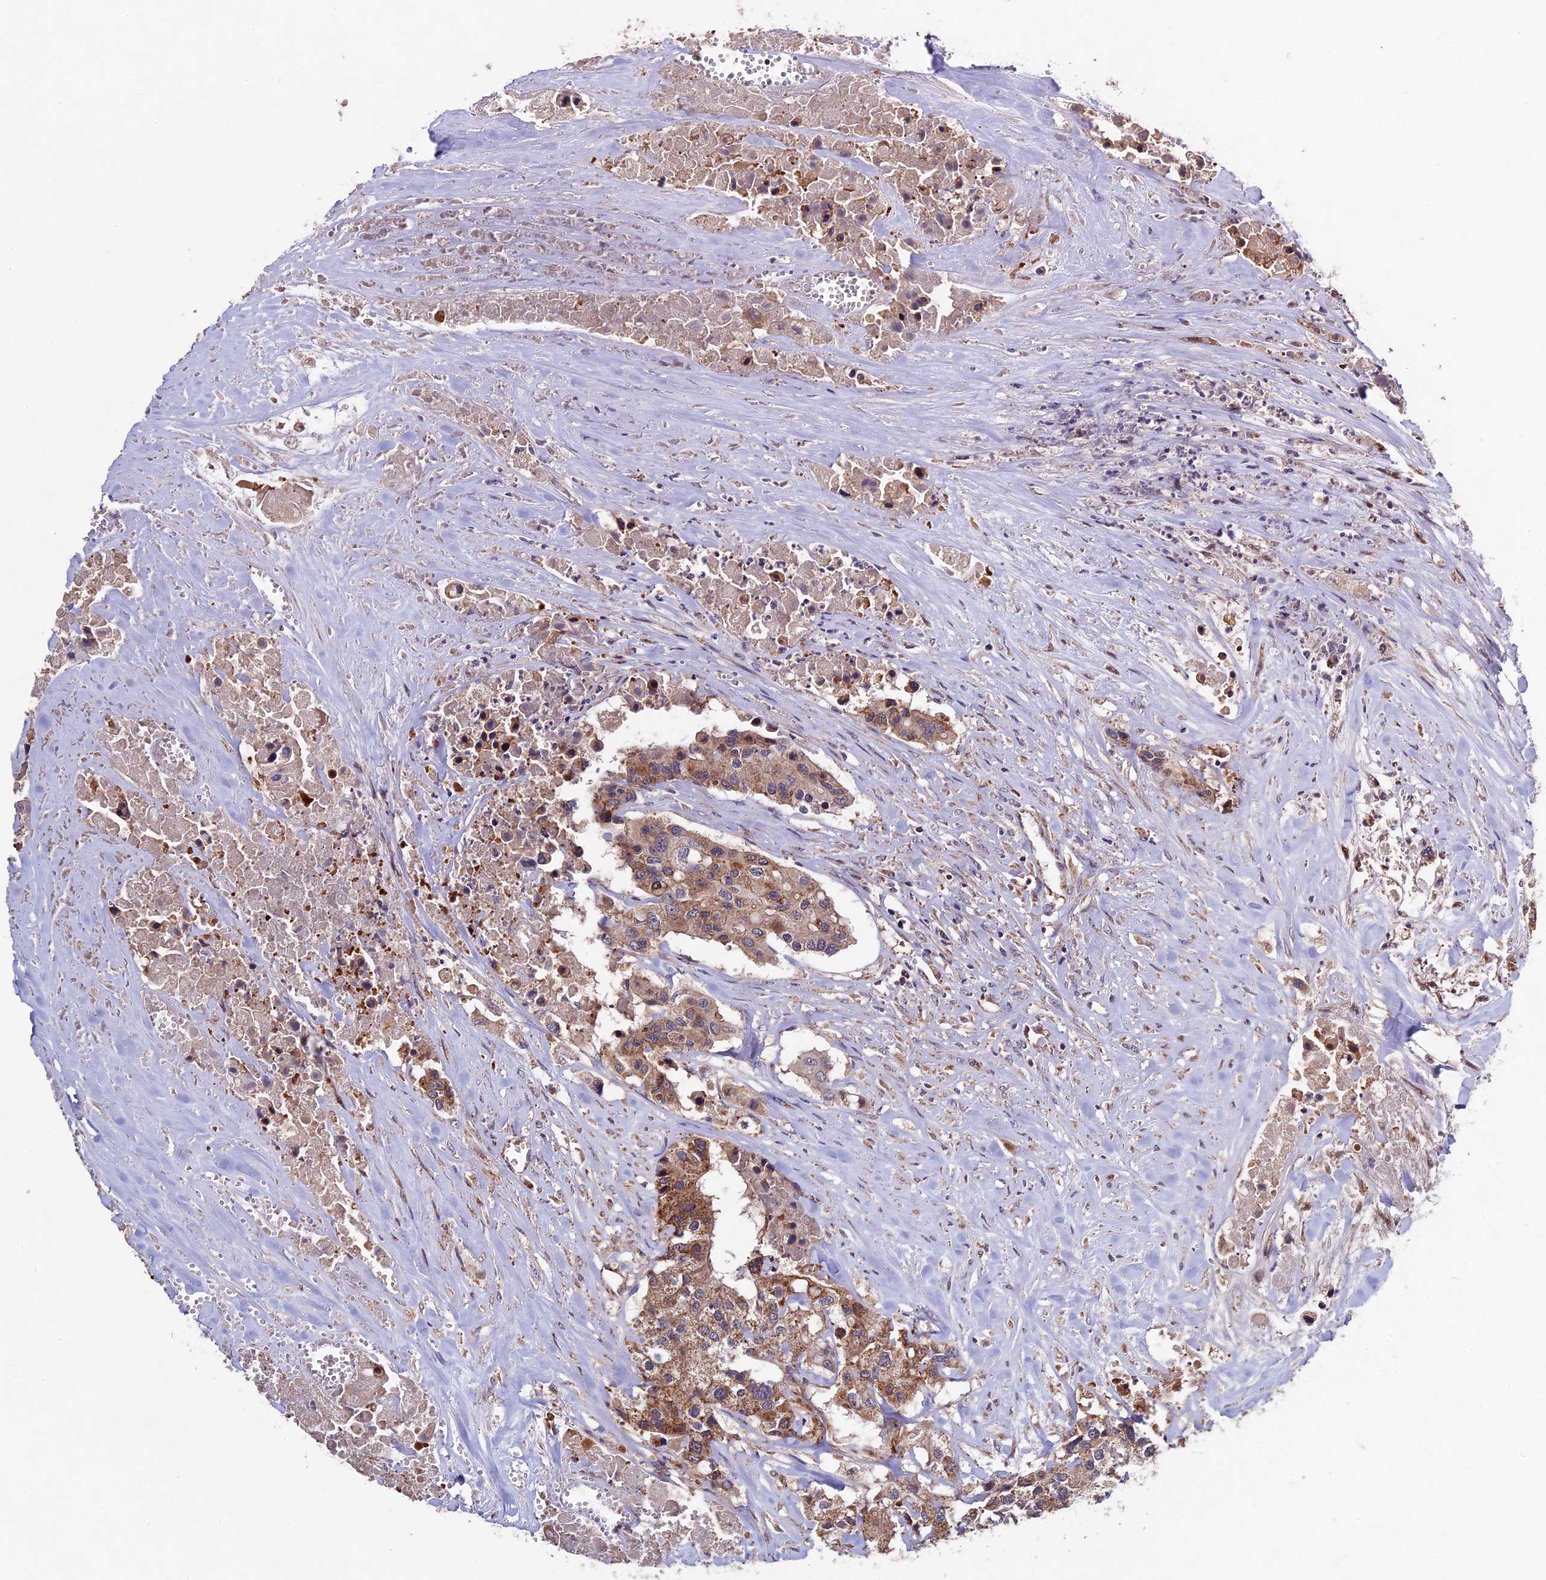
{"staining": {"intensity": "moderate", "quantity": "<25%", "location": "cytoplasmic/membranous"}, "tissue": "colorectal cancer", "cell_type": "Tumor cells", "image_type": "cancer", "snomed": [{"axis": "morphology", "description": "Adenocarcinoma, NOS"}, {"axis": "topography", "description": "Colon"}], "caption": "The histopathology image exhibits staining of colorectal adenocarcinoma, revealing moderate cytoplasmic/membranous protein expression (brown color) within tumor cells. The staining was performed using DAB, with brown indicating positive protein expression. Nuclei are stained blue with hematoxylin.", "gene": "RNF17", "patient": {"sex": "male", "age": 77}}